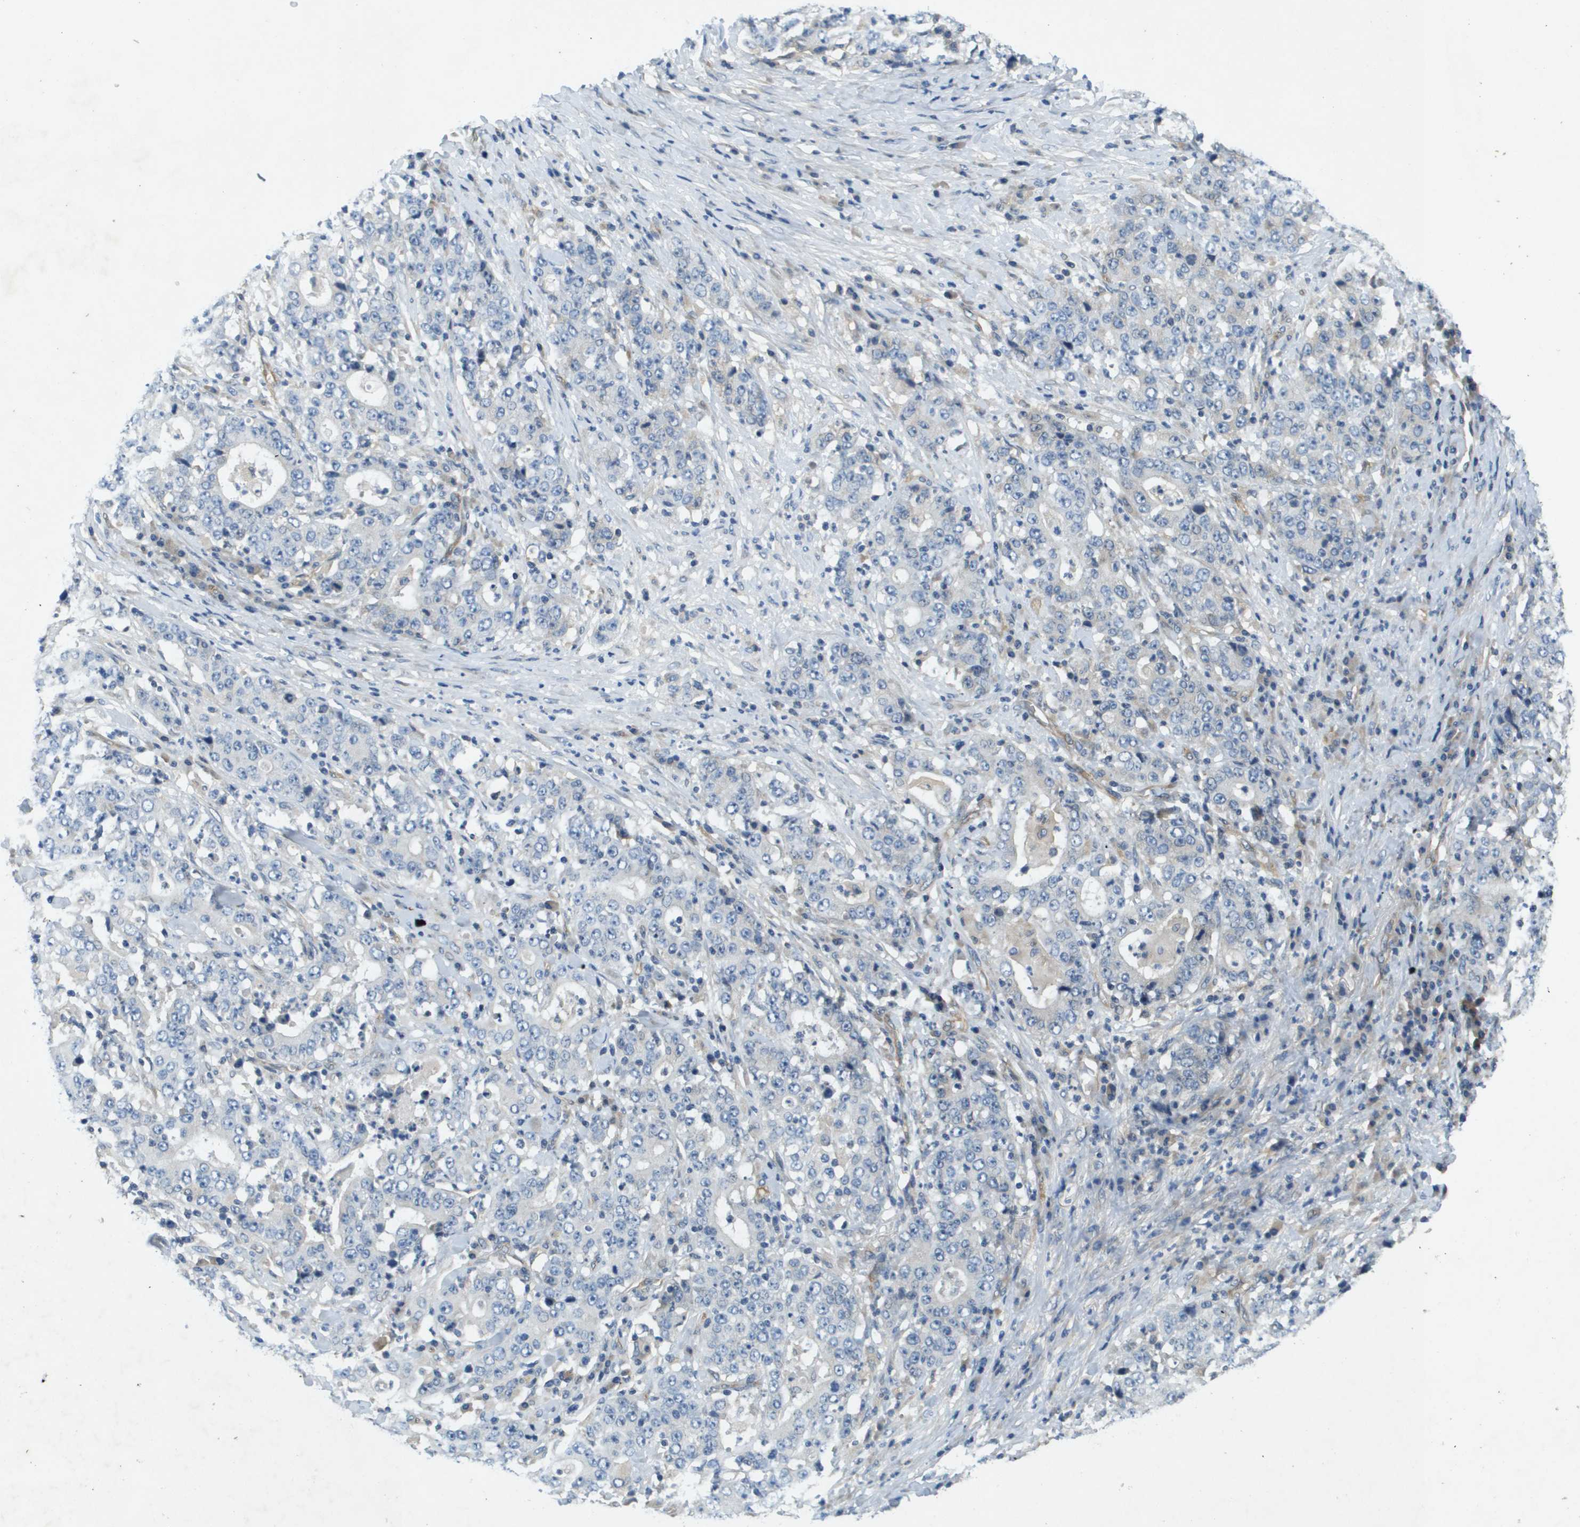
{"staining": {"intensity": "negative", "quantity": "none", "location": "none"}, "tissue": "stomach cancer", "cell_type": "Tumor cells", "image_type": "cancer", "snomed": [{"axis": "morphology", "description": "Normal tissue, NOS"}, {"axis": "morphology", "description": "Adenocarcinoma, NOS"}, {"axis": "topography", "description": "Stomach, upper"}, {"axis": "topography", "description": "Stomach"}], "caption": "IHC micrograph of human stomach cancer (adenocarcinoma) stained for a protein (brown), which displays no expression in tumor cells.", "gene": "PGAP3", "patient": {"sex": "male", "age": 59}}